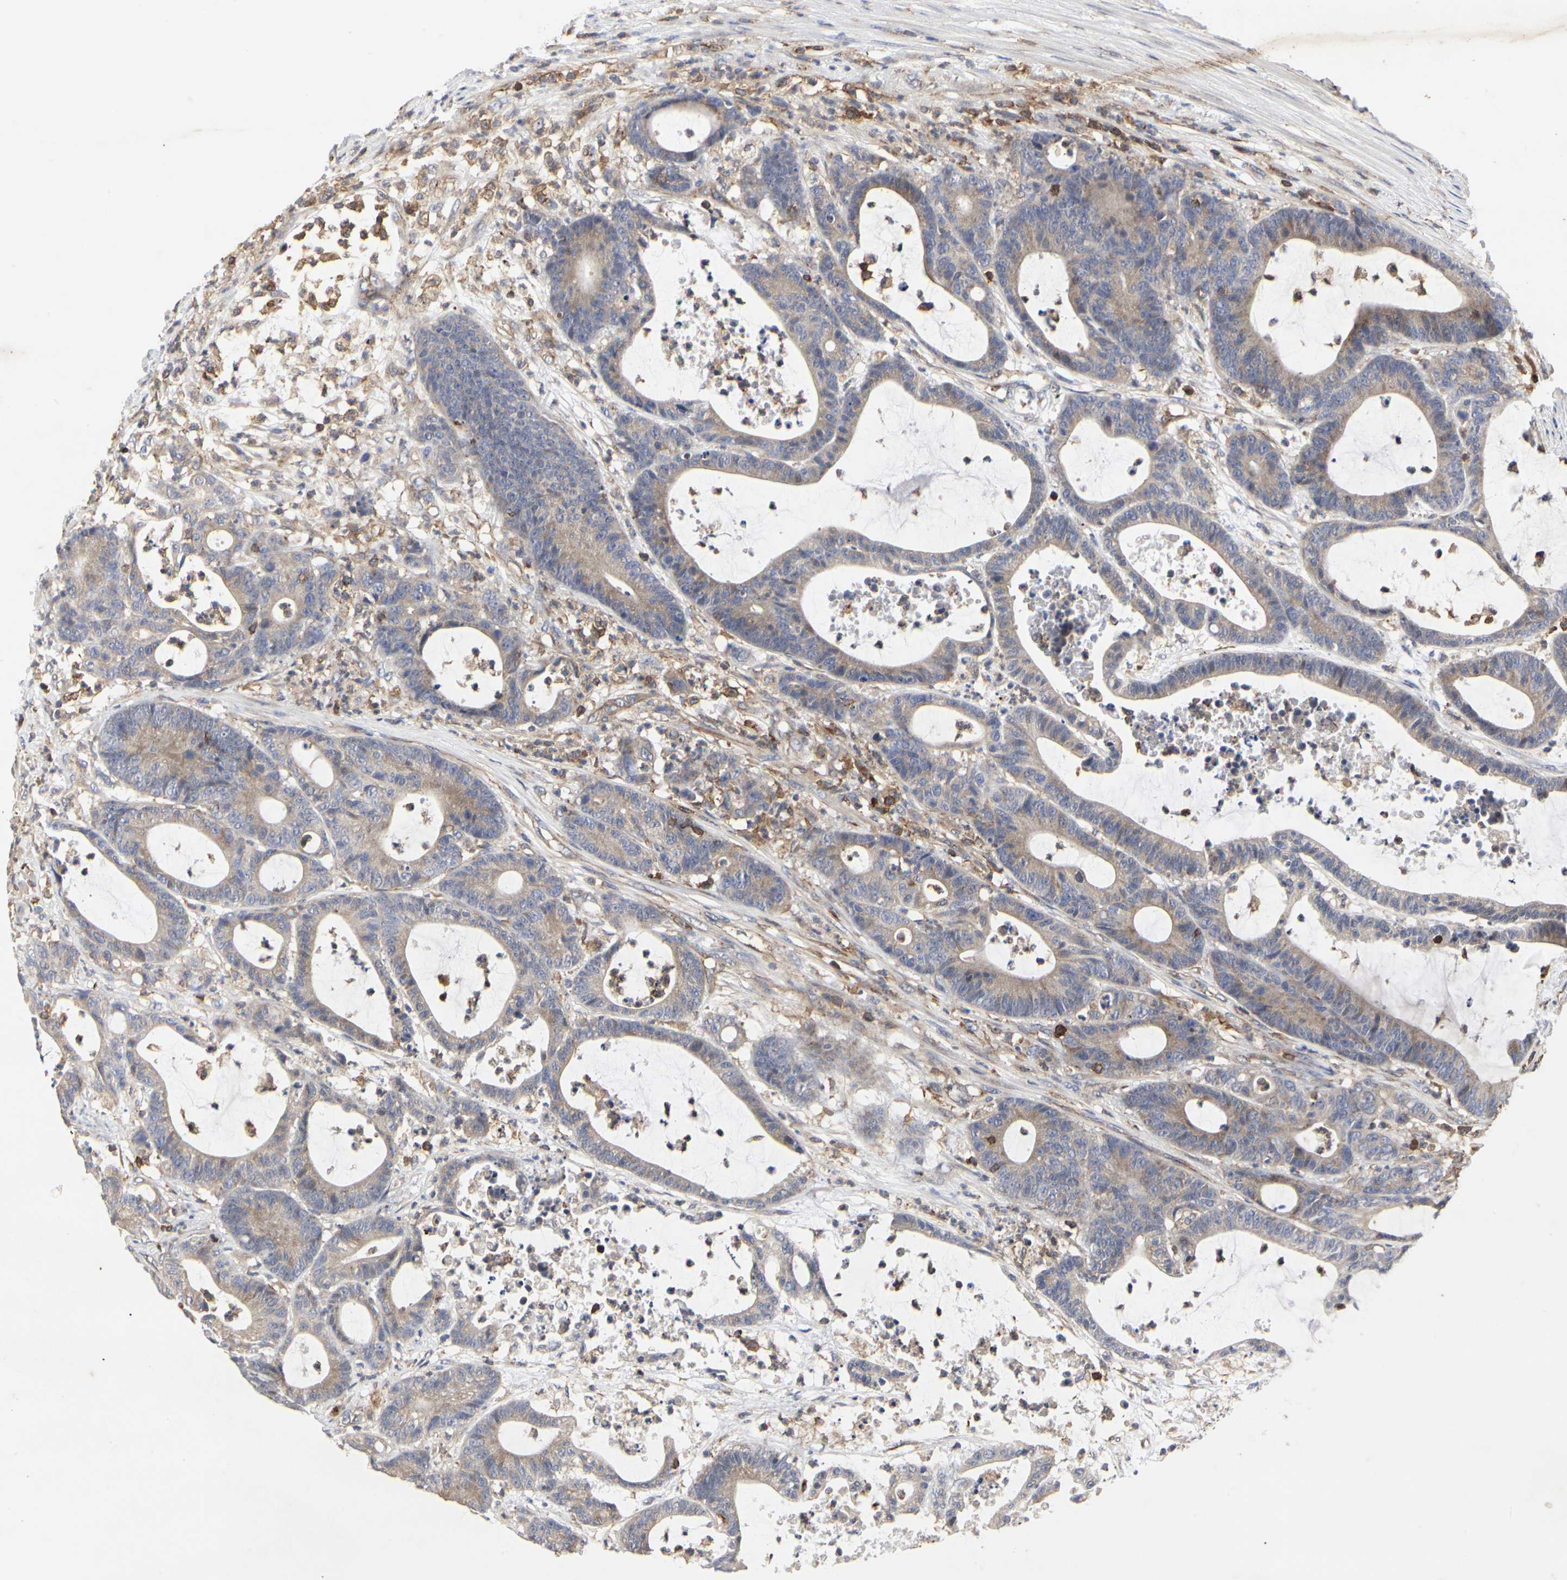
{"staining": {"intensity": "weak", "quantity": ">75%", "location": "cytoplasmic/membranous"}, "tissue": "colorectal cancer", "cell_type": "Tumor cells", "image_type": "cancer", "snomed": [{"axis": "morphology", "description": "Adenocarcinoma, NOS"}, {"axis": "topography", "description": "Colon"}], "caption": "Immunohistochemical staining of human colorectal adenocarcinoma displays low levels of weak cytoplasmic/membranous staining in approximately >75% of tumor cells.", "gene": "NAPG", "patient": {"sex": "female", "age": 84}}